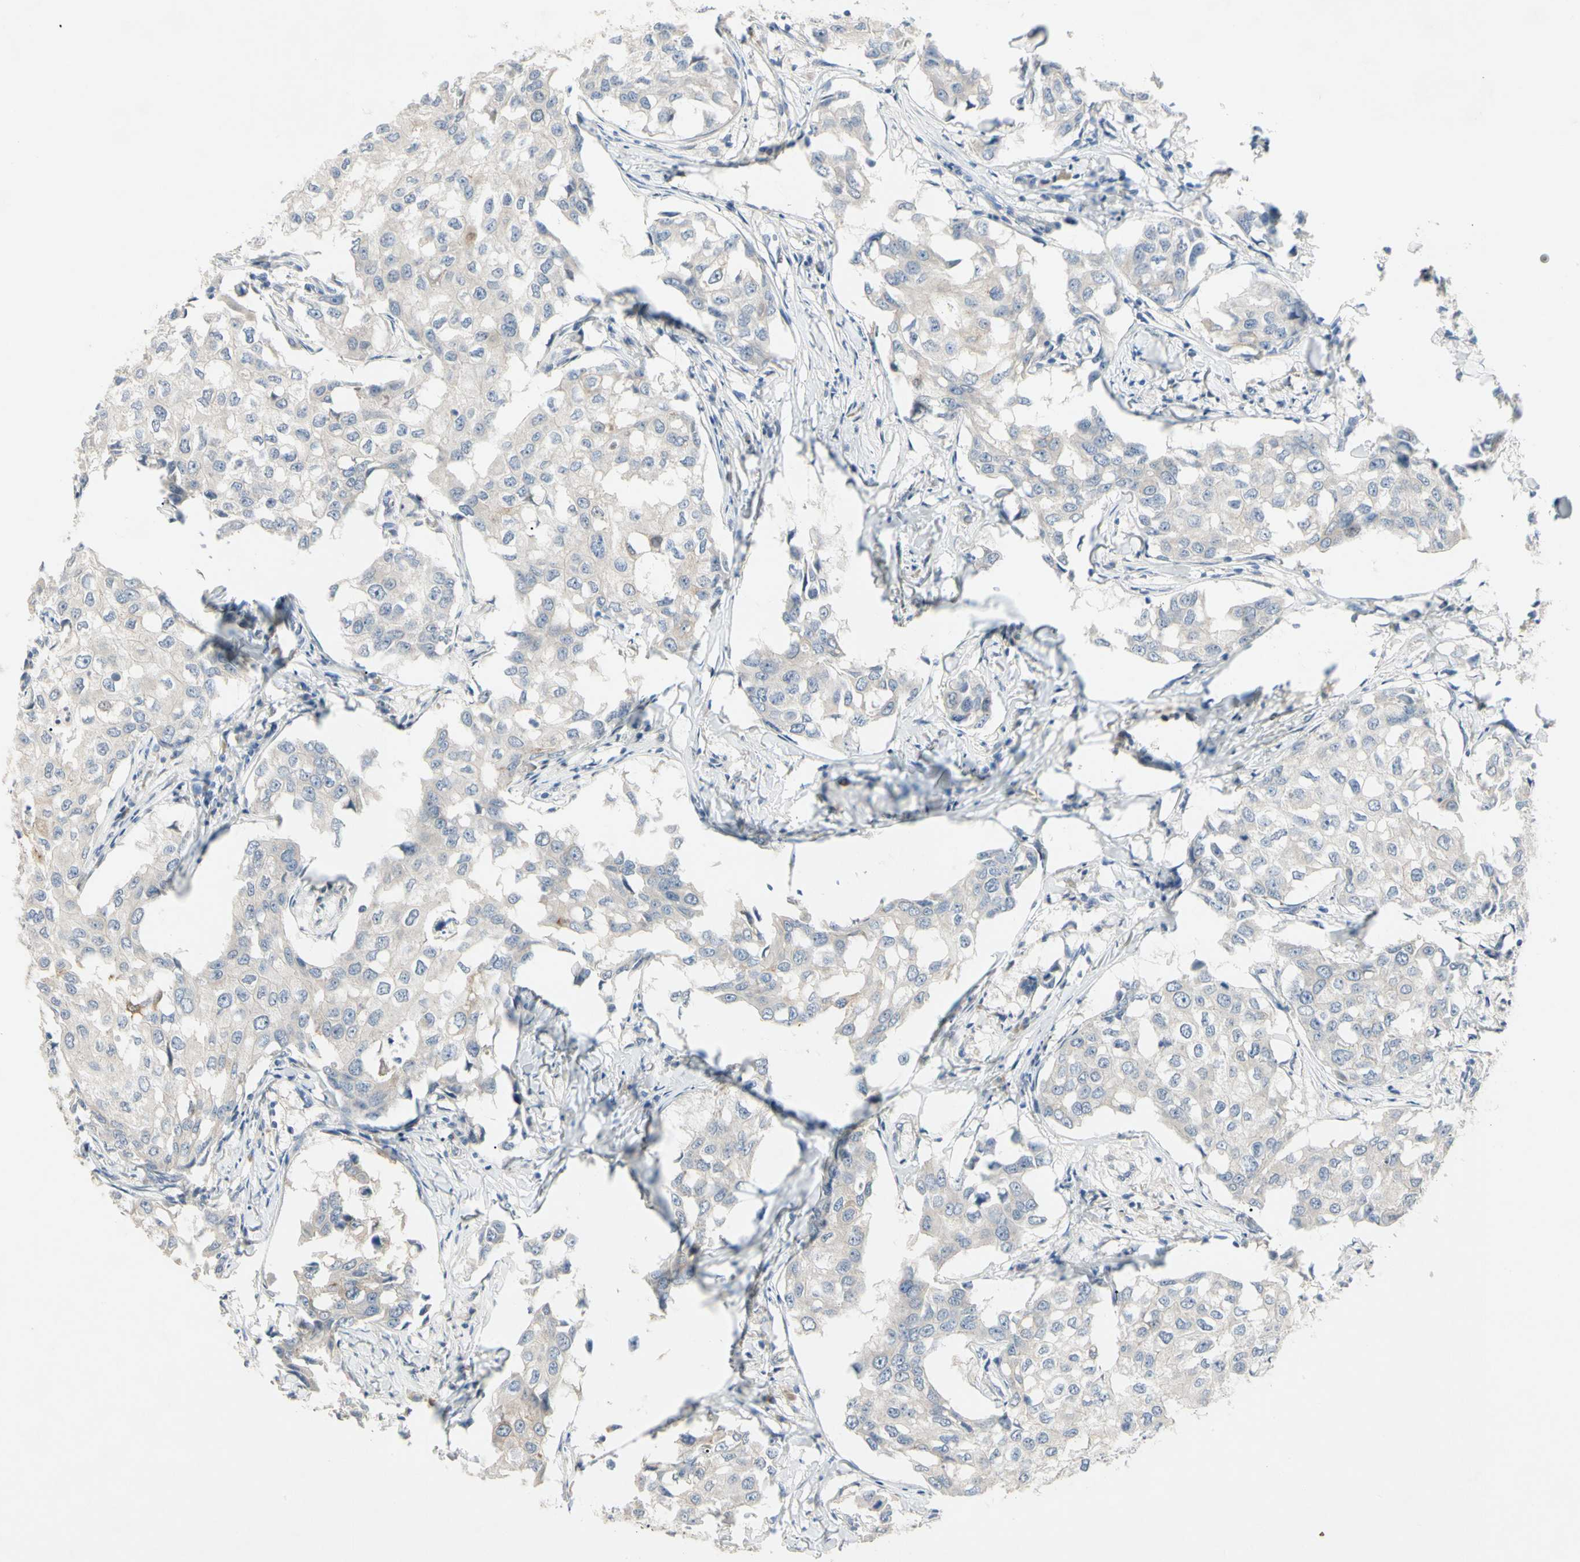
{"staining": {"intensity": "negative", "quantity": "none", "location": "none"}, "tissue": "breast cancer", "cell_type": "Tumor cells", "image_type": "cancer", "snomed": [{"axis": "morphology", "description": "Duct carcinoma"}, {"axis": "topography", "description": "Breast"}], "caption": "A high-resolution photomicrograph shows immunohistochemistry (IHC) staining of breast invasive ductal carcinoma, which displays no significant staining in tumor cells.", "gene": "PRSS21", "patient": {"sex": "female", "age": 27}}